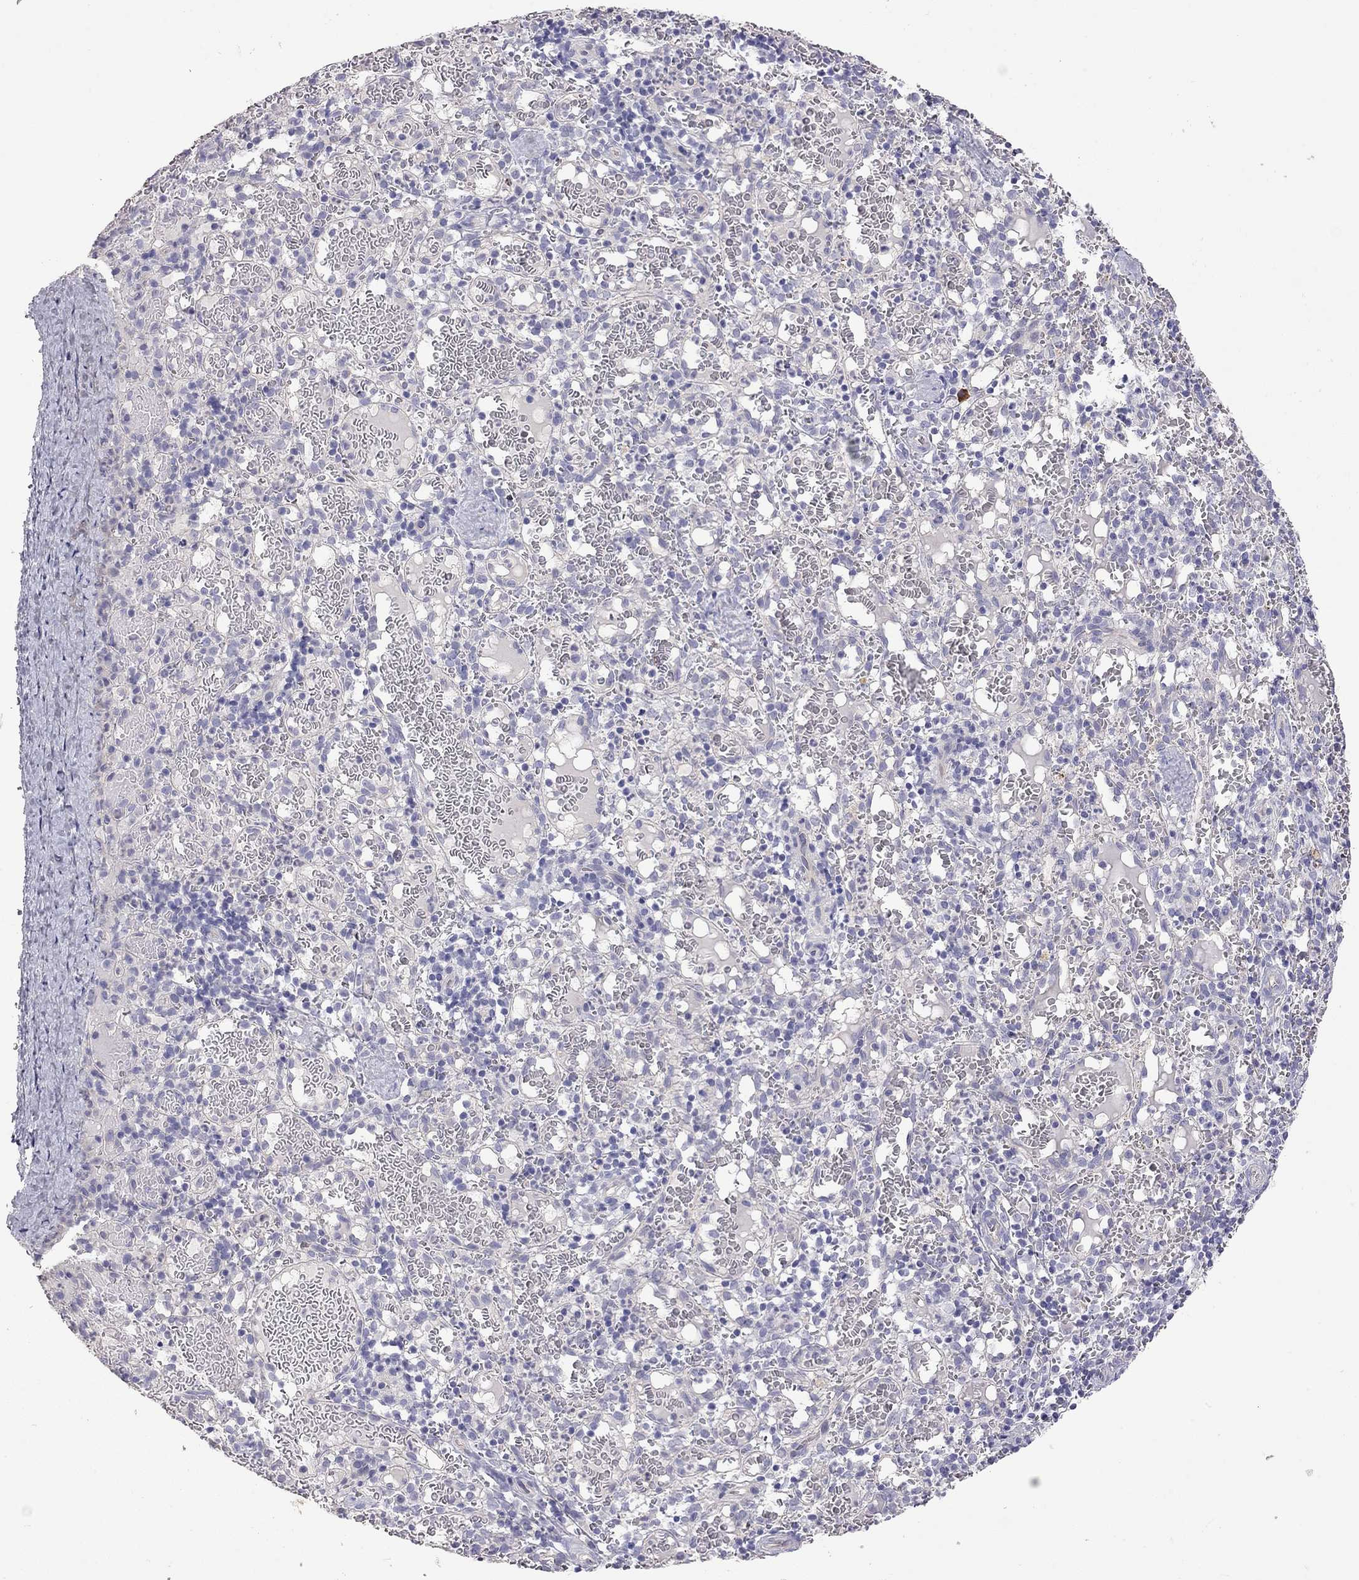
{"staining": {"intensity": "negative", "quantity": "none", "location": "none"}, "tissue": "spleen", "cell_type": "Cells in red pulp", "image_type": "normal", "snomed": [{"axis": "morphology", "description": "Normal tissue, NOS"}, {"axis": "topography", "description": "Spleen"}], "caption": "Micrograph shows no protein staining in cells in red pulp of unremarkable spleen.", "gene": "FEZ1", "patient": {"sex": "male", "age": 11}}